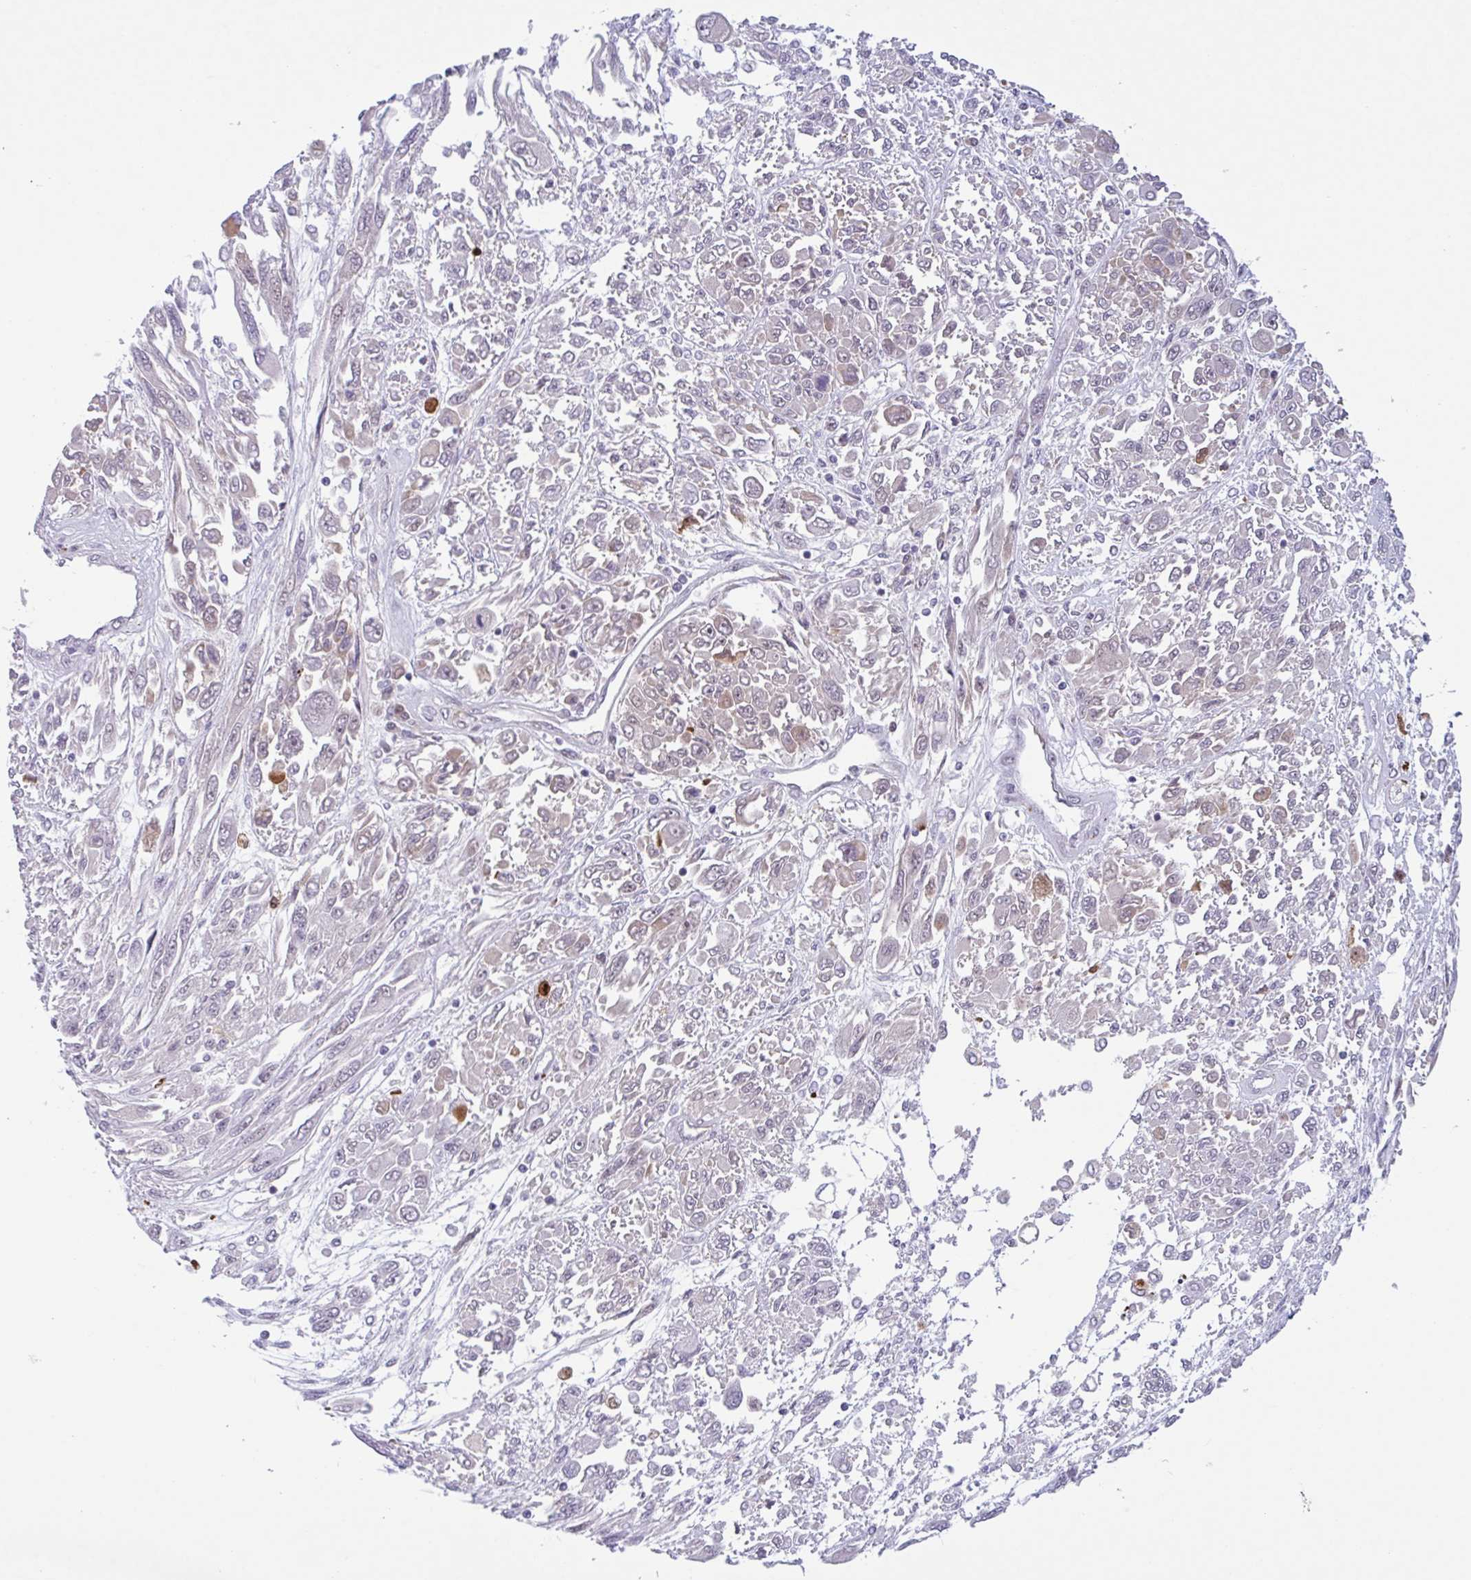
{"staining": {"intensity": "weak", "quantity": "<25%", "location": "cytoplasmic/membranous,nuclear"}, "tissue": "melanoma", "cell_type": "Tumor cells", "image_type": "cancer", "snomed": [{"axis": "morphology", "description": "Malignant melanoma, NOS"}, {"axis": "topography", "description": "Skin"}], "caption": "A histopathology image of melanoma stained for a protein demonstrates no brown staining in tumor cells.", "gene": "PLG", "patient": {"sex": "female", "age": 91}}